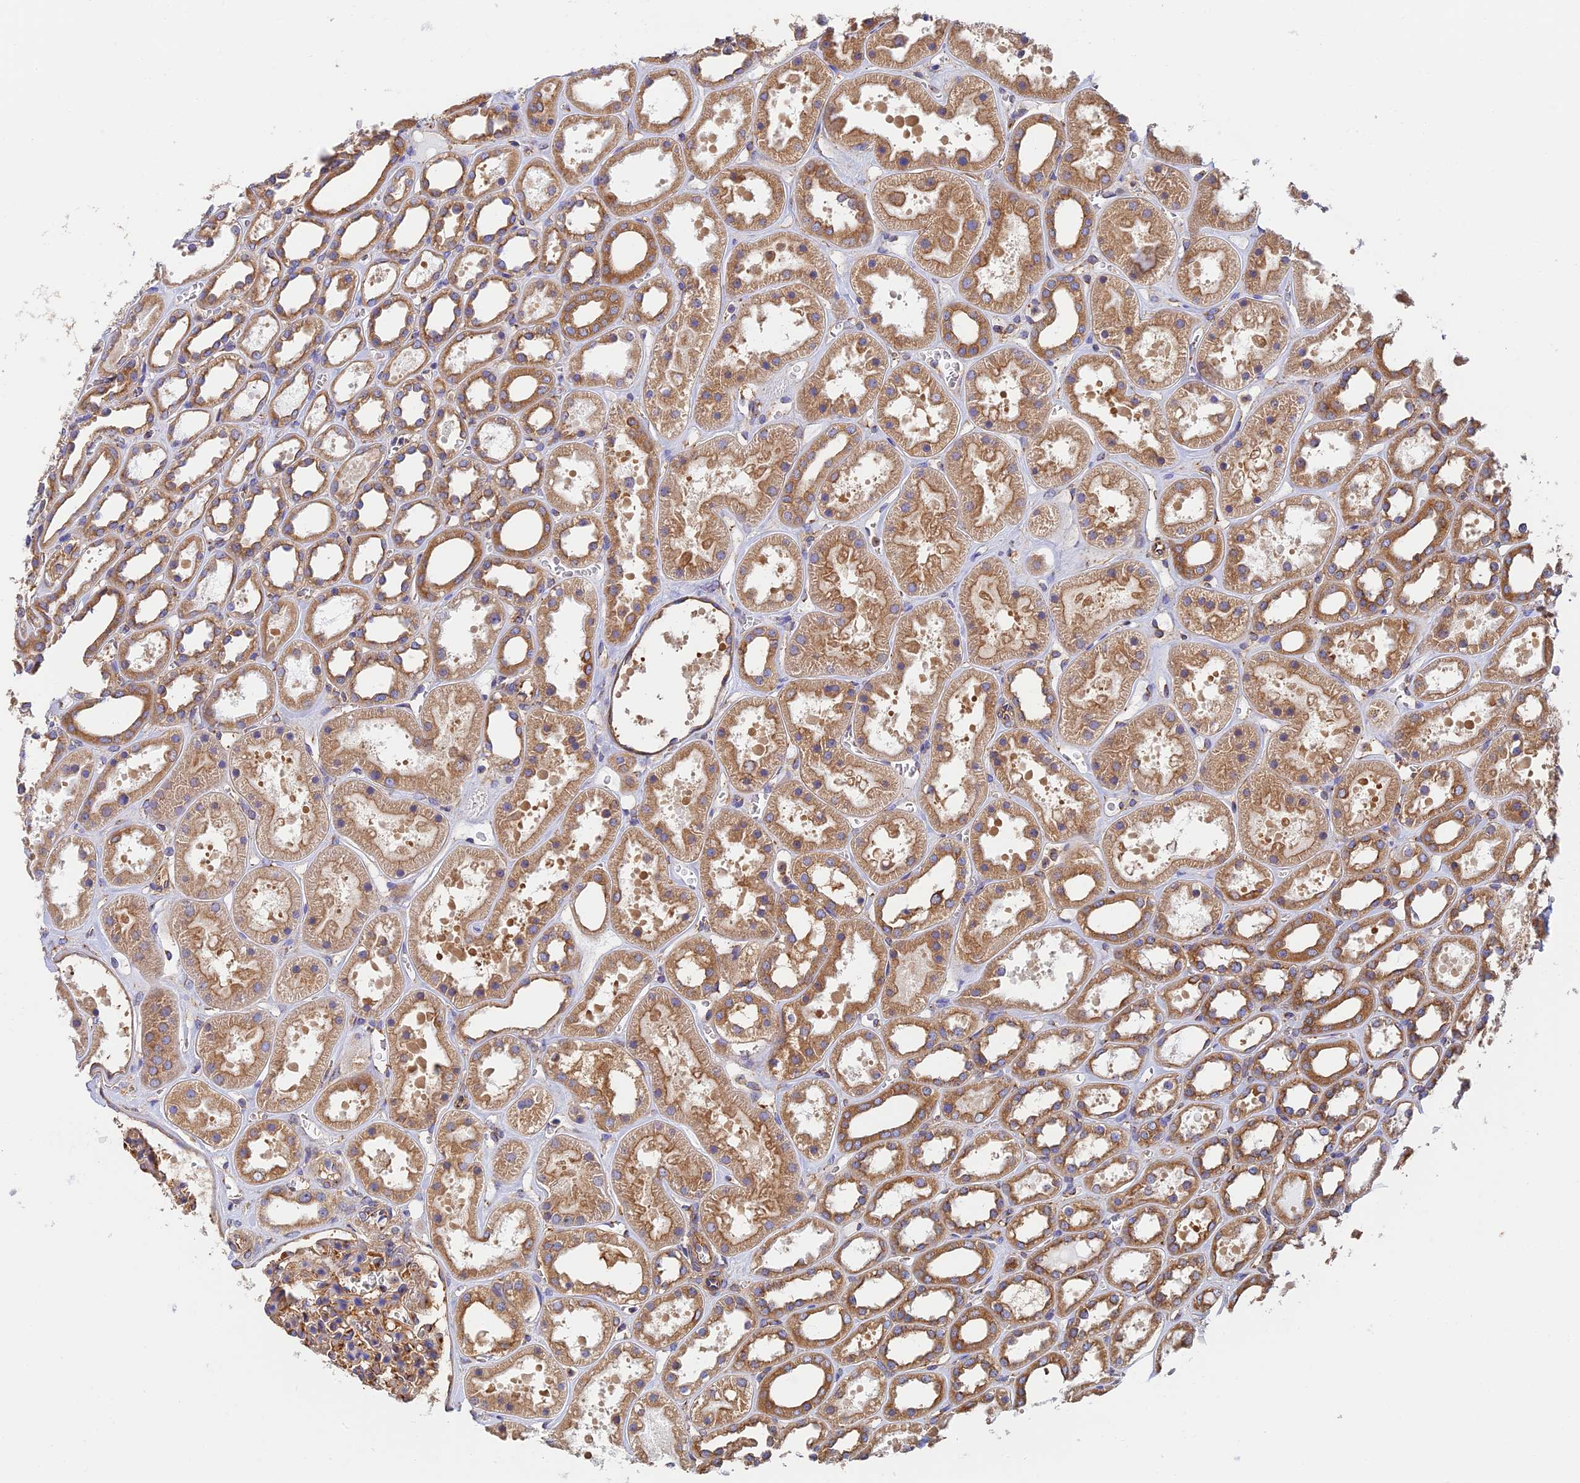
{"staining": {"intensity": "moderate", "quantity": ">75%", "location": "cytoplasmic/membranous"}, "tissue": "kidney", "cell_type": "Cells in glomeruli", "image_type": "normal", "snomed": [{"axis": "morphology", "description": "Normal tissue, NOS"}, {"axis": "topography", "description": "Kidney"}], "caption": "About >75% of cells in glomeruli in unremarkable human kidney reveal moderate cytoplasmic/membranous protein expression as visualized by brown immunohistochemical staining.", "gene": "DCTN2", "patient": {"sex": "female", "age": 41}}